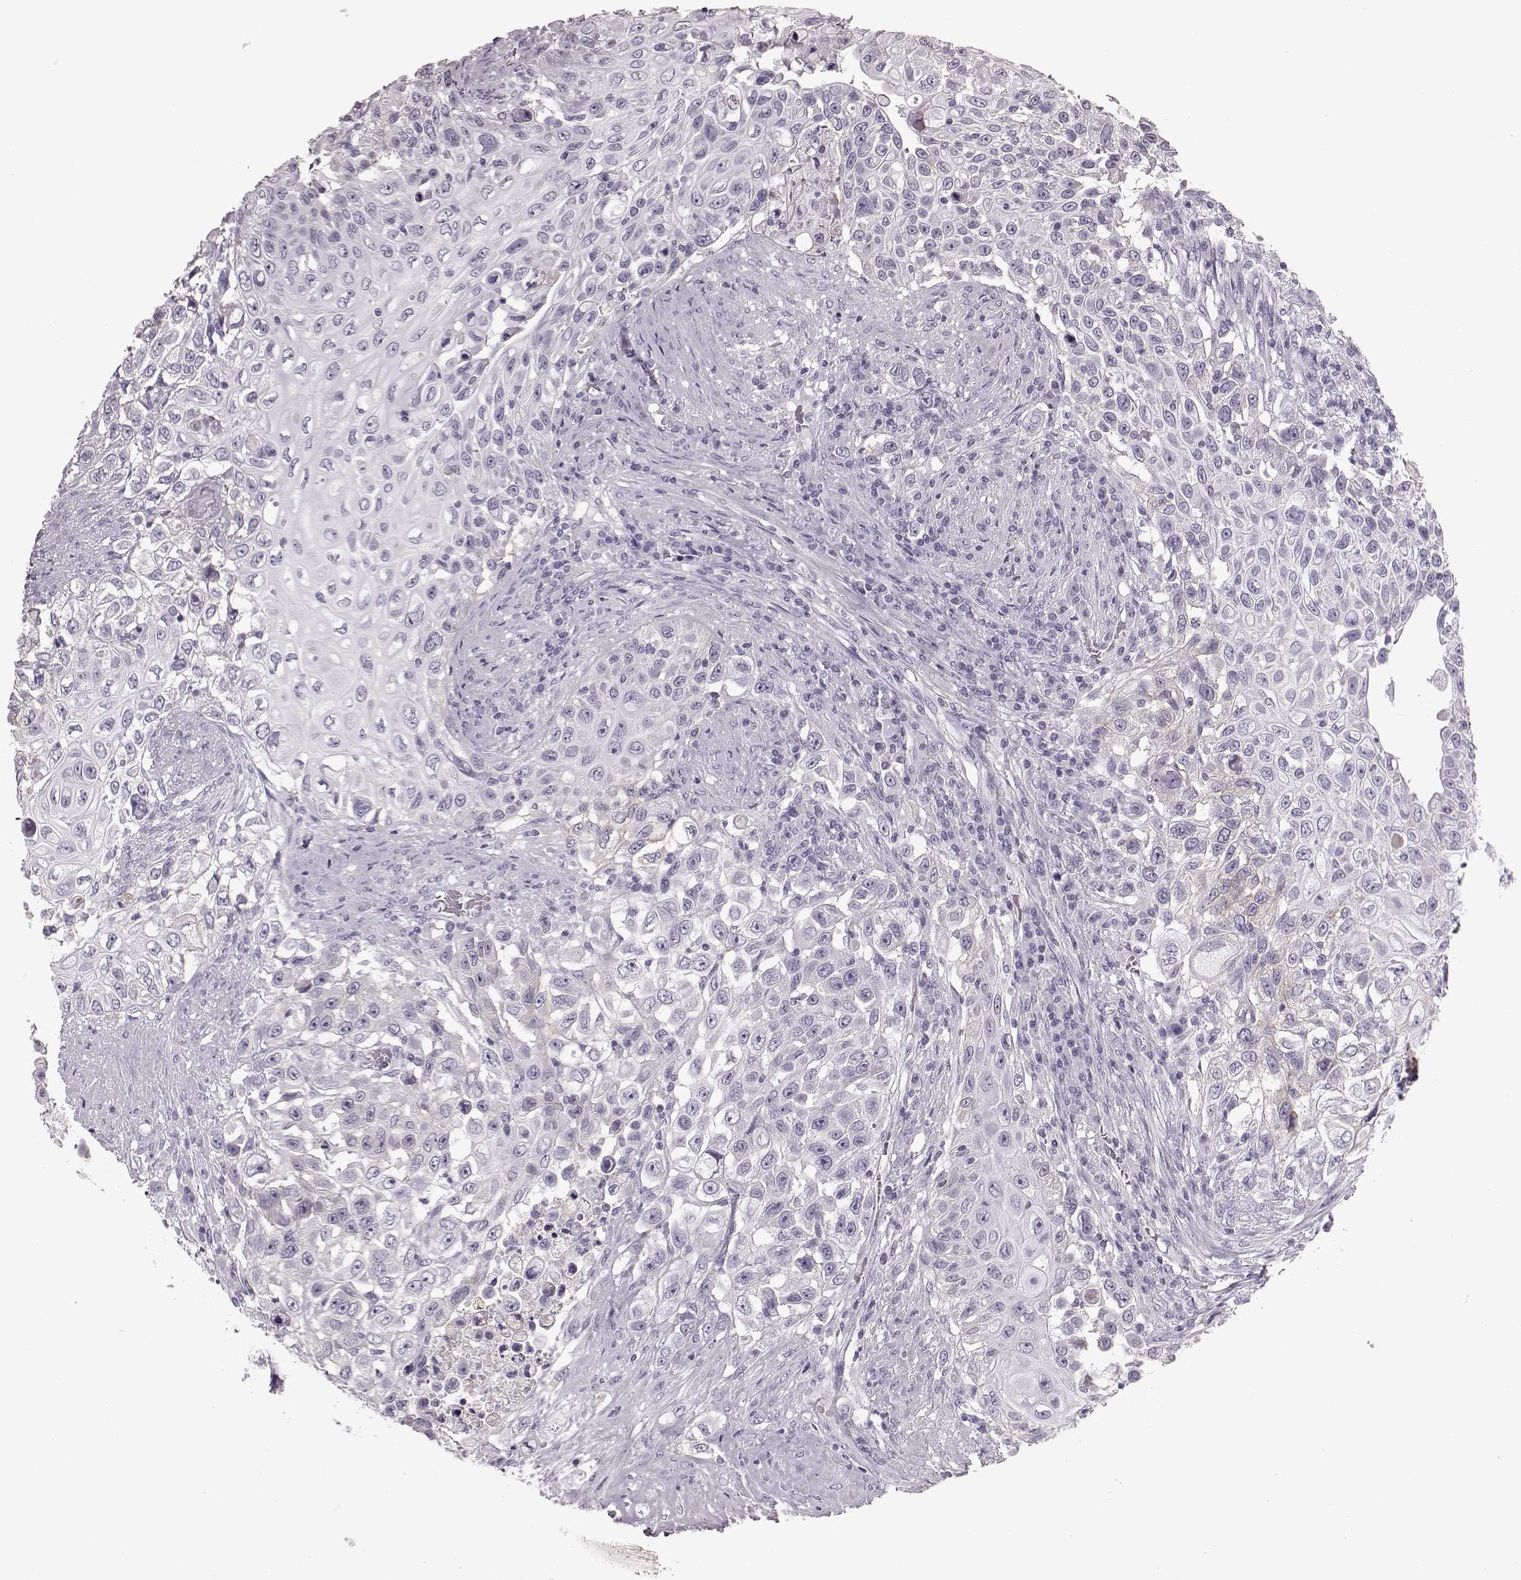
{"staining": {"intensity": "negative", "quantity": "none", "location": "none"}, "tissue": "urothelial cancer", "cell_type": "Tumor cells", "image_type": "cancer", "snomed": [{"axis": "morphology", "description": "Urothelial carcinoma, High grade"}, {"axis": "topography", "description": "Urinary bladder"}], "caption": "IHC histopathology image of neoplastic tissue: human high-grade urothelial carcinoma stained with DAB (3,3'-diaminobenzidine) displays no significant protein staining in tumor cells.", "gene": "CRYBA2", "patient": {"sex": "female", "age": 56}}